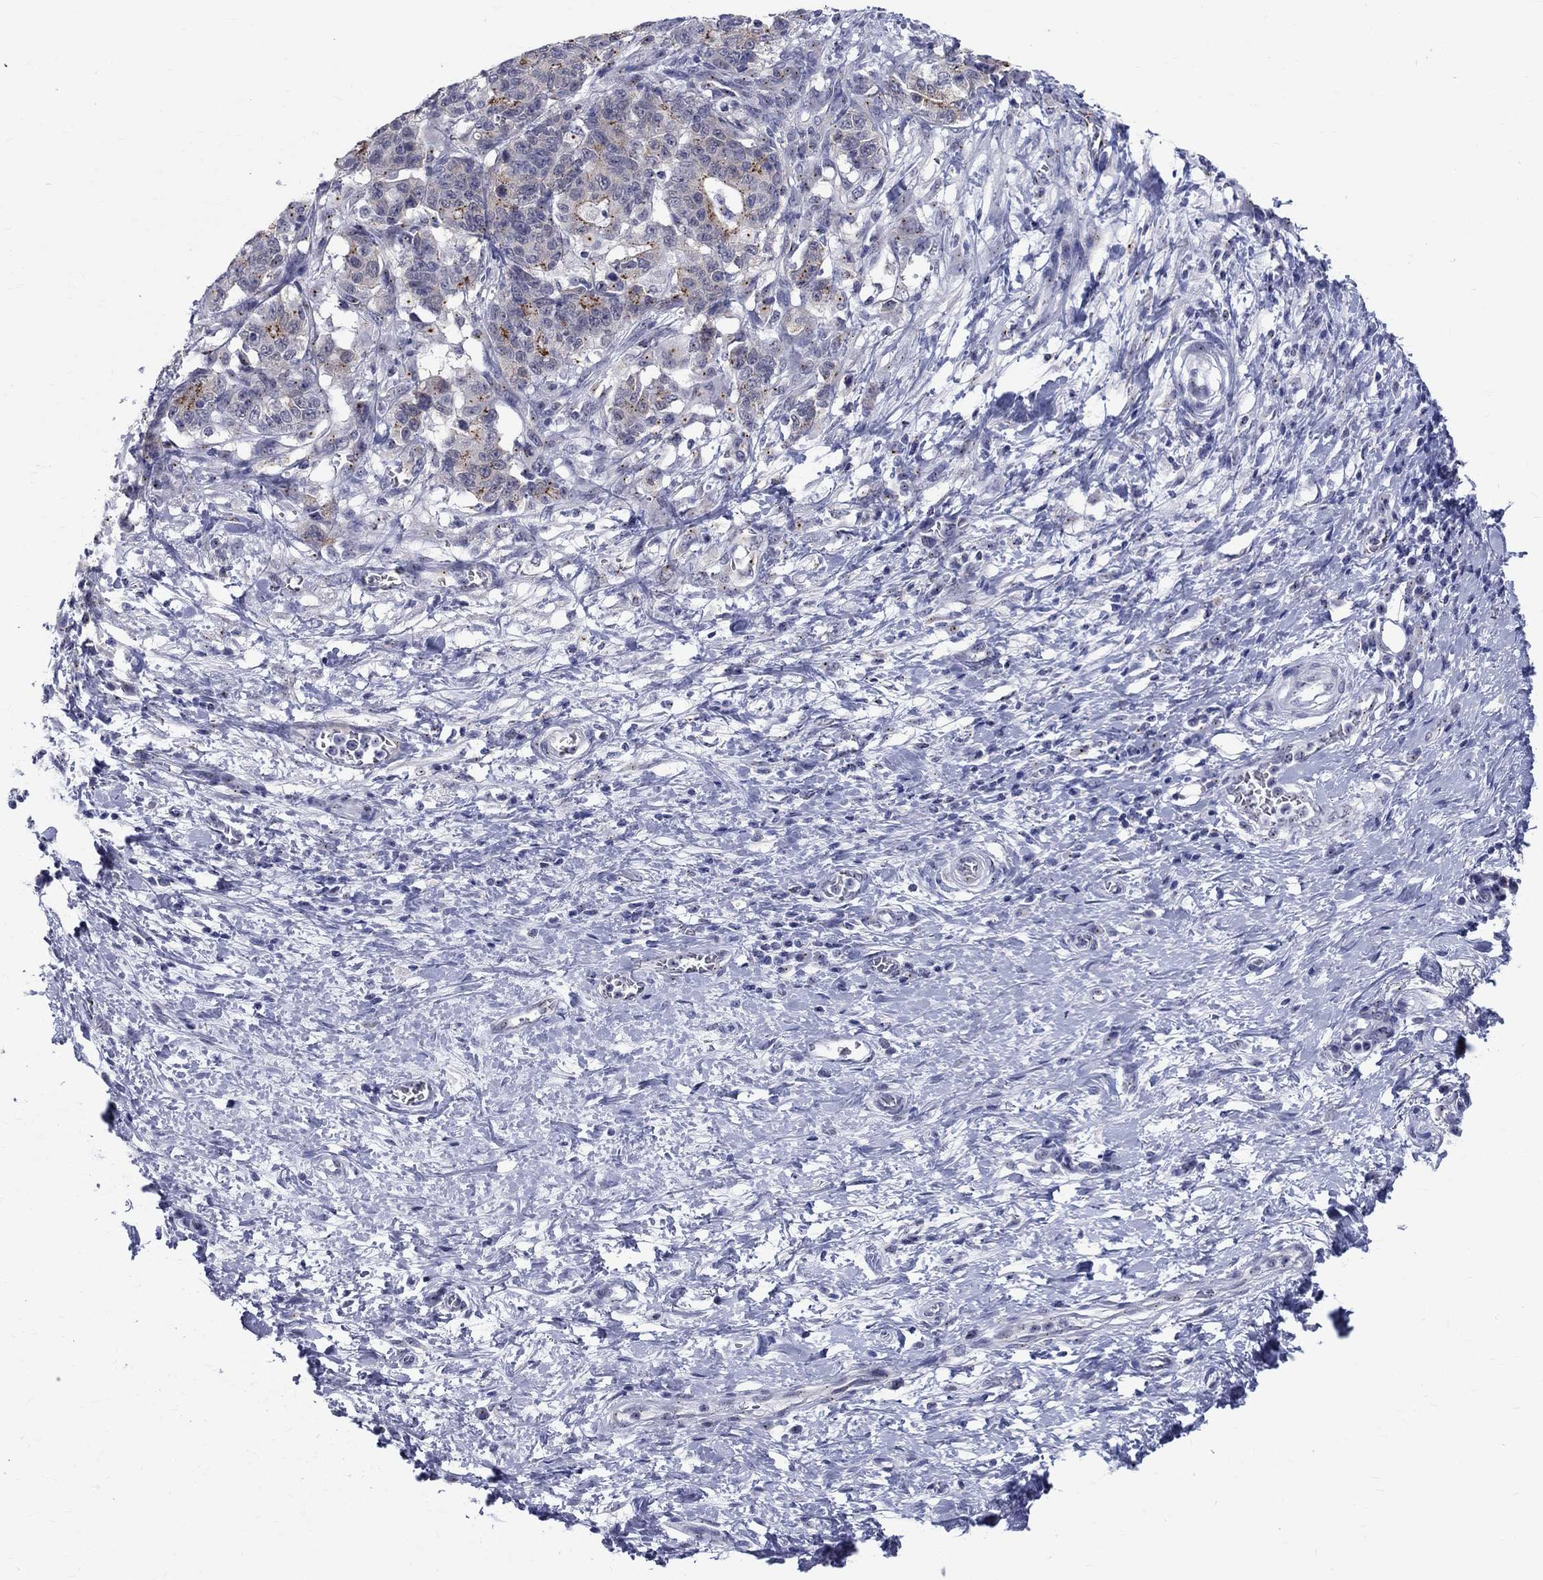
{"staining": {"intensity": "moderate", "quantity": "<25%", "location": "cytoplasmic/membranous"}, "tissue": "stomach cancer", "cell_type": "Tumor cells", "image_type": "cancer", "snomed": [{"axis": "morphology", "description": "Normal tissue, NOS"}, {"axis": "morphology", "description": "Adenocarcinoma, NOS"}, {"axis": "topography", "description": "Stomach"}], "caption": "Immunohistochemistry (IHC) image of human adenocarcinoma (stomach) stained for a protein (brown), which displays low levels of moderate cytoplasmic/membranous positivity in about <25% of tumor cells.", "gene": "CEP43", "patient": {"sex": "female", "age": 64}}